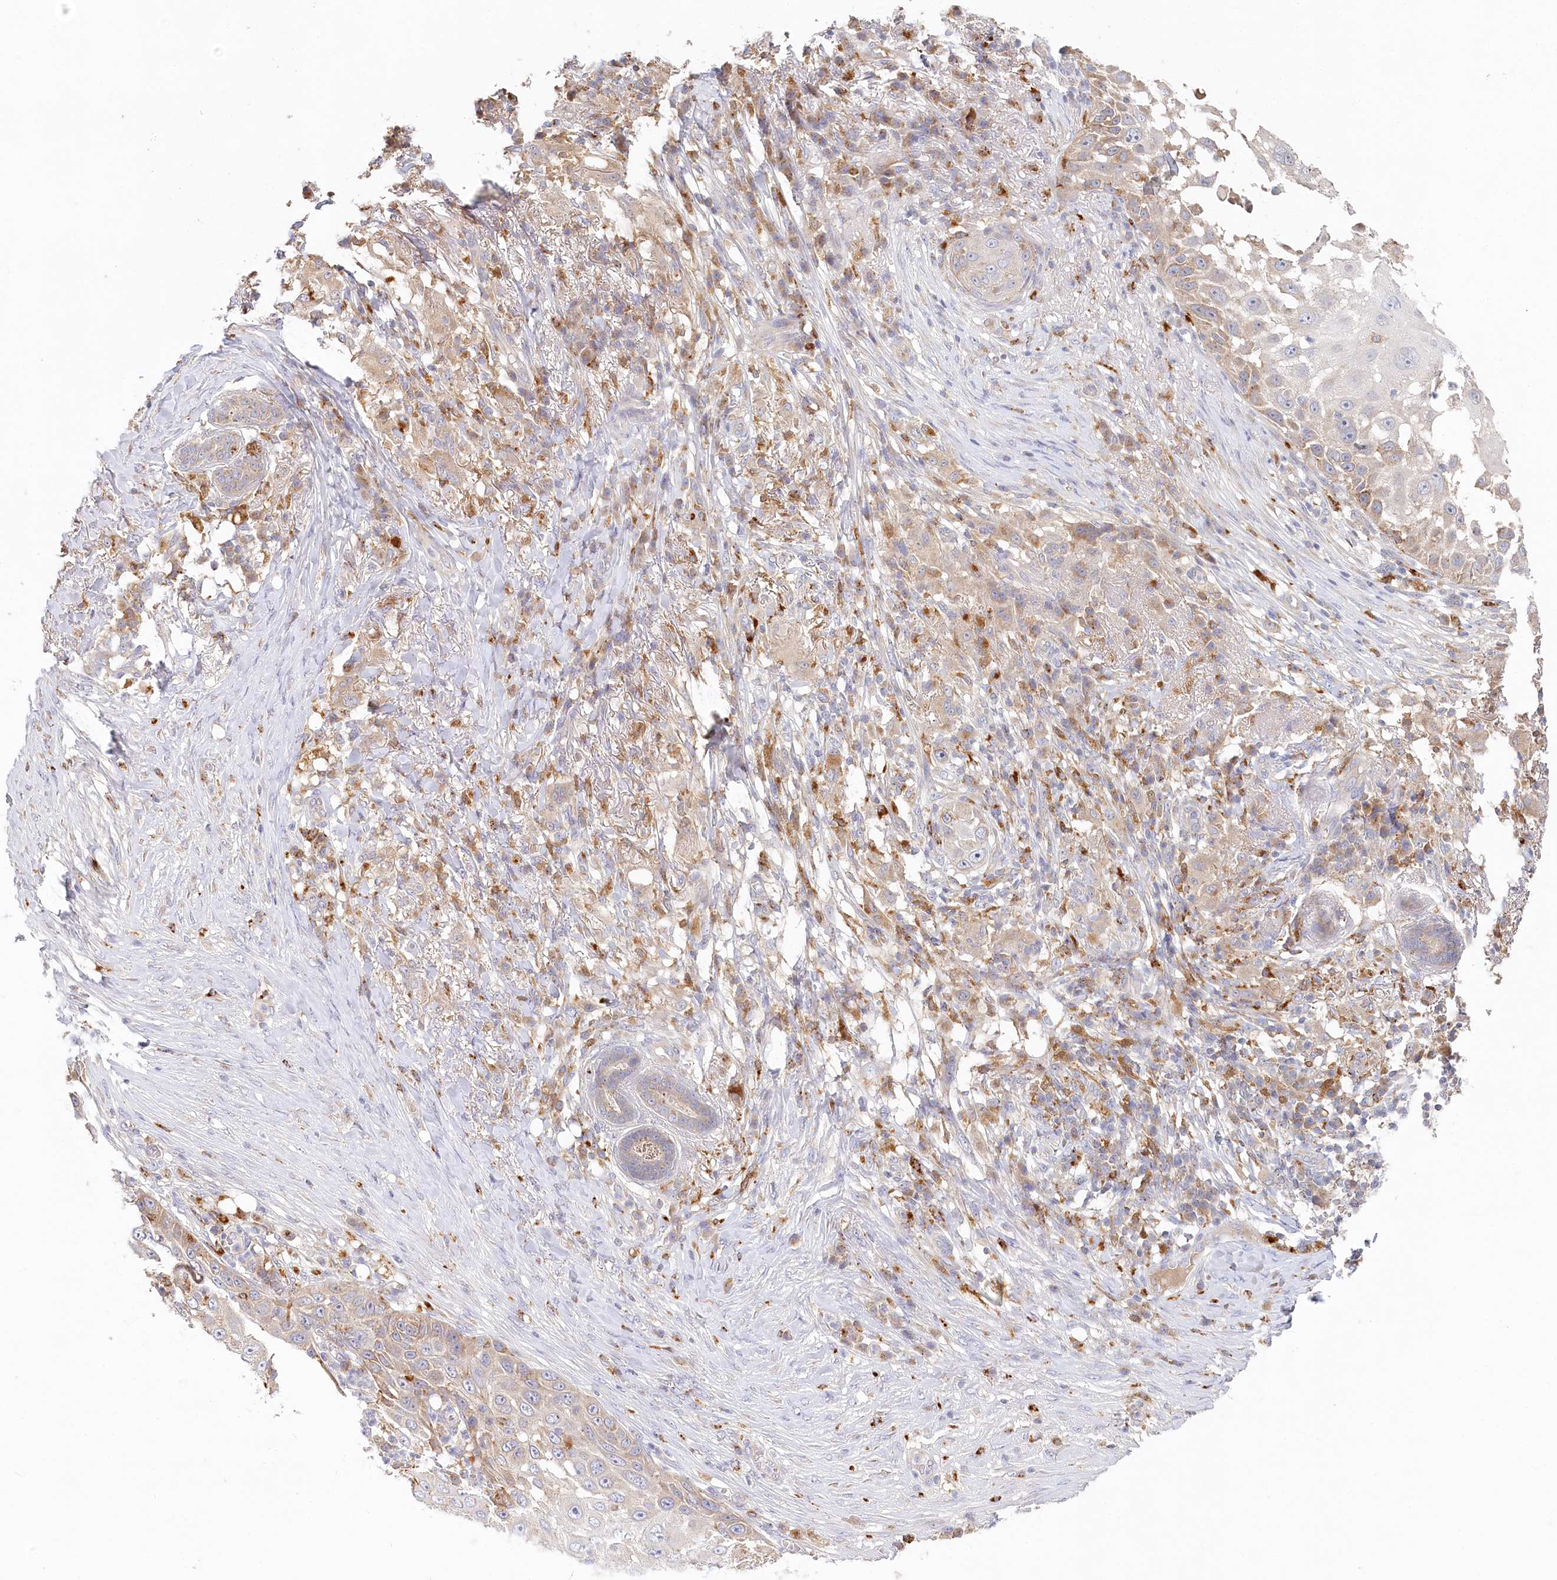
{"staining": {"intensity": "weak", "quantity": "<25%", "location": "cytoplasmic/membranous"}, "tissue": "skin cancer", "cell_type": "Tumor cells", "image_type": "cancer", "snomed": [{"axis": "morphology", "description": "Squamous cell carcinoma, NOS"}, {"axis": "topography", "description": "Skin"}], "caption": "Protein analysis of skin squamous cell carcinoma reveals no significant expression in tumor cells. (Brightfield microscopy of DAB immunohistochemistry (IHC) at high magnification).", "gene": "VSIG1", "patient": {"sex": "female", "age": 44}}